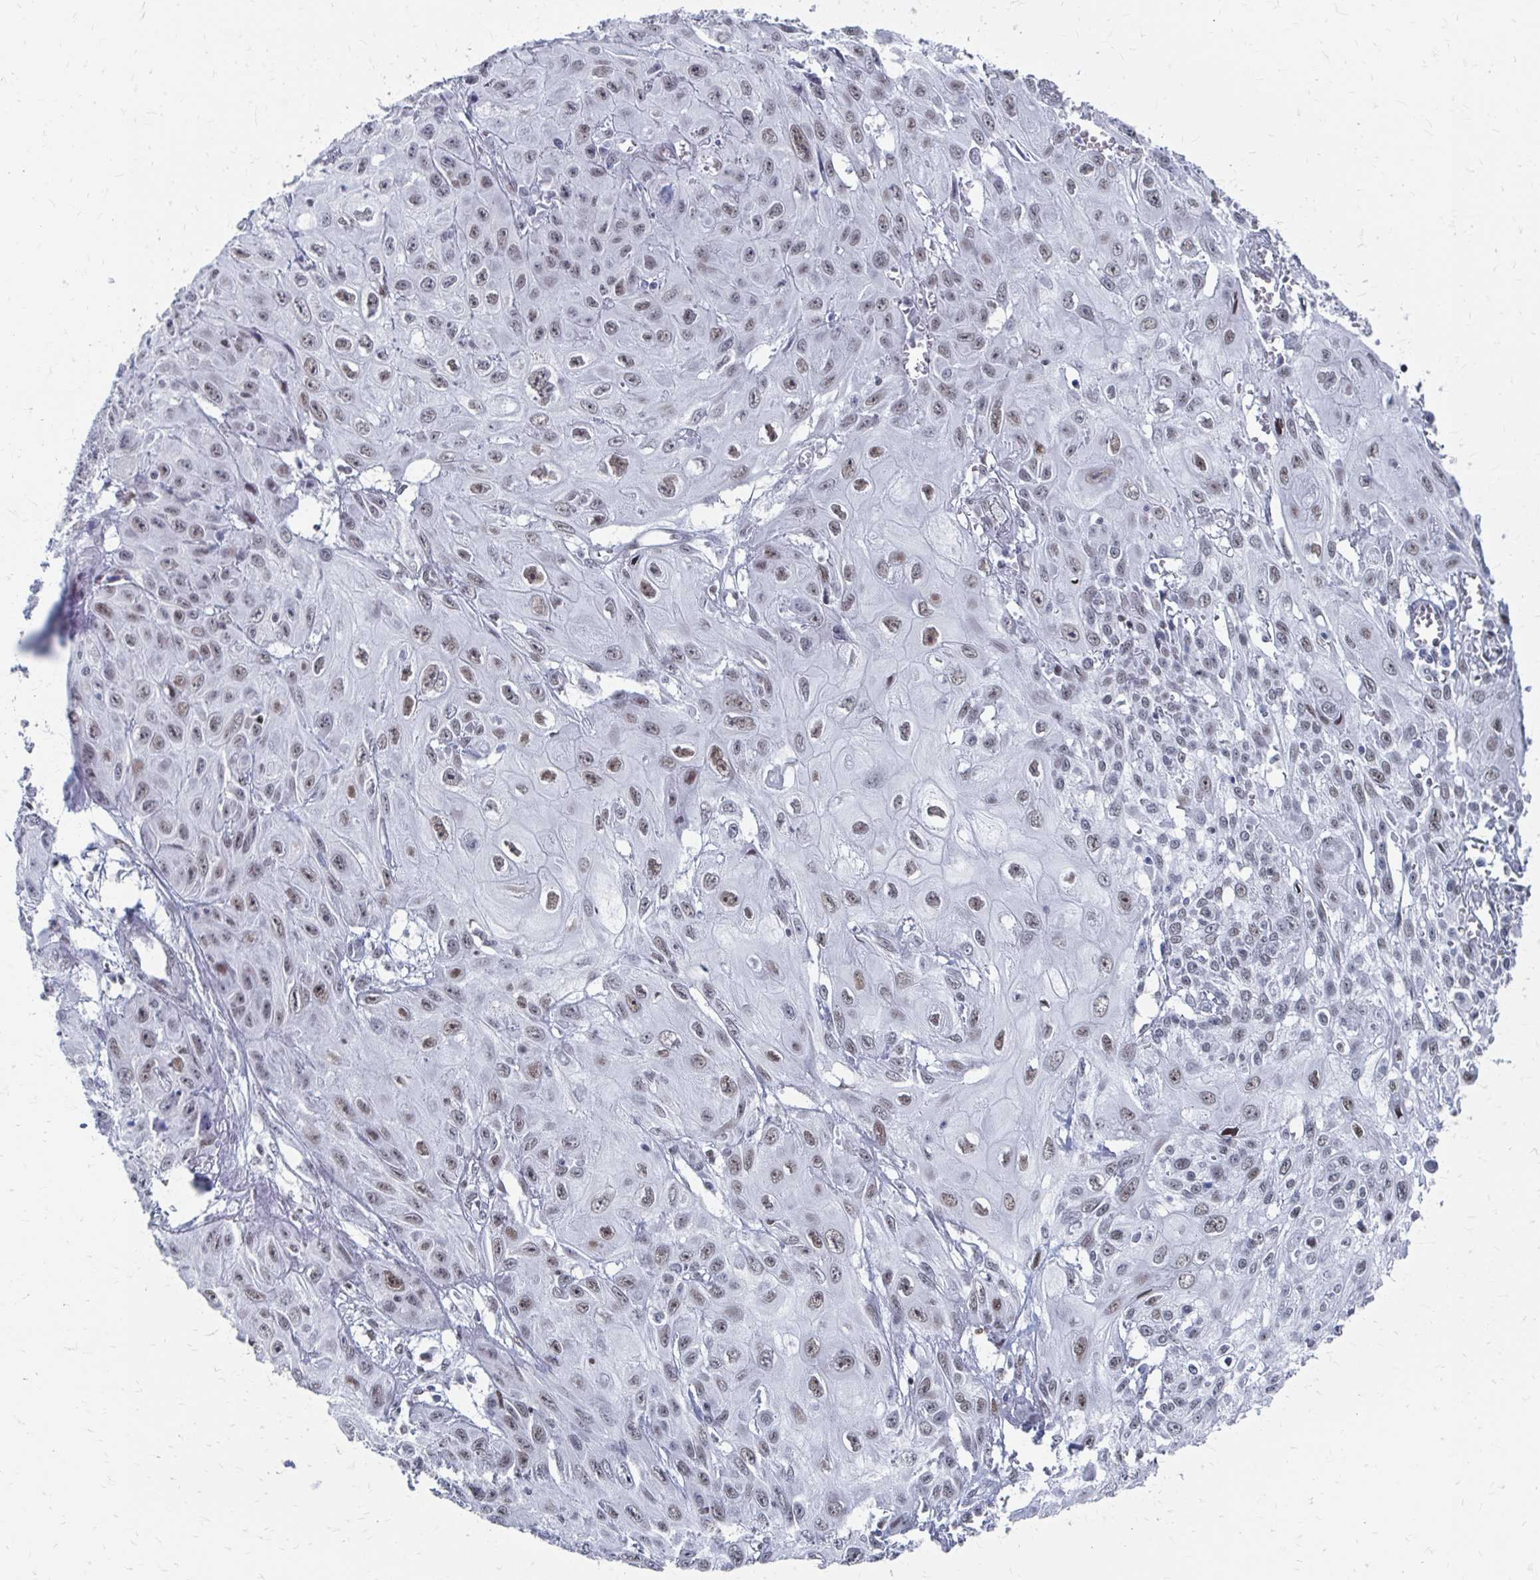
{"staining": {"intensity": "moderate", "quantity": ">75%", "location": "nuclear"}, "tissue": "skin cancer", "cell_type": "Tumor cells", "image_type": "cancer", "snomed": [{"axis": "morphology", "description": "Squamous cell carcinoma, NOS"}, {"axis": "topography", "description": "Skin"}, {"axis": "topography", "description": "Vulva"}], "caption": "Skin squamous cell carcinoma stained with a brown dye displays moderate nuclear positive positivity in approximately >75% of tumor cells.", "gene": "CDIN1", "patient": {"sex": "female", "age": 71}}